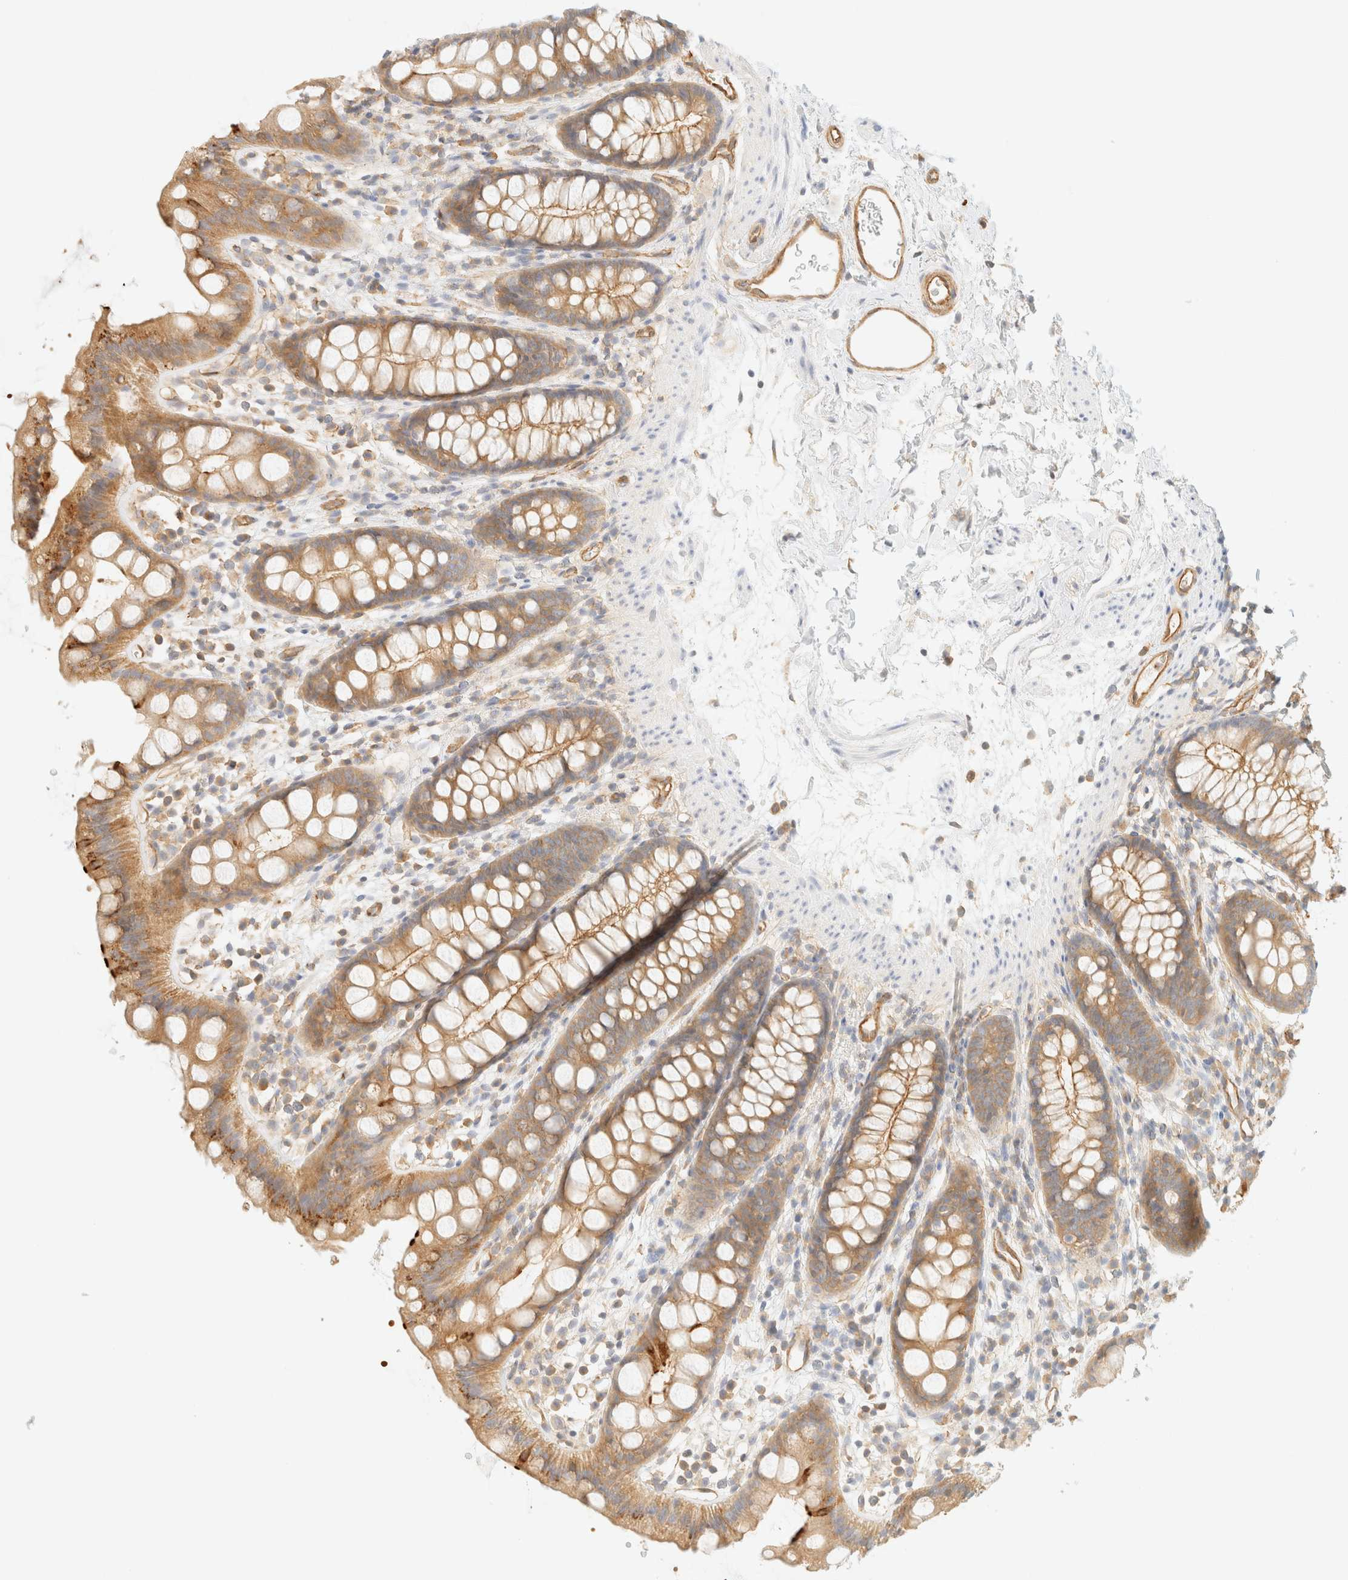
{"staining": {"intensity": "moderate", "quantity": ">75%", "location": "cytoplasmic/membranous"}, "tissue": "rectum", "cell_type": "Glandular cells", "image_type": "normal", "snomed": [{"axis": "morphology", "description": "Normal tissue, NOS"}, {"axis": "topography", "description": "Rectum"}], "caption": "Immunohistochemistry photomicrograph of normal rectum stained for a protein (brown), which exhibits medium levels of moderate cytoplasmic/membranous staining in approximately >75% of glandular cells.", "gene": "OTOP2", "patient": {"sex": "female", "age": 65}}